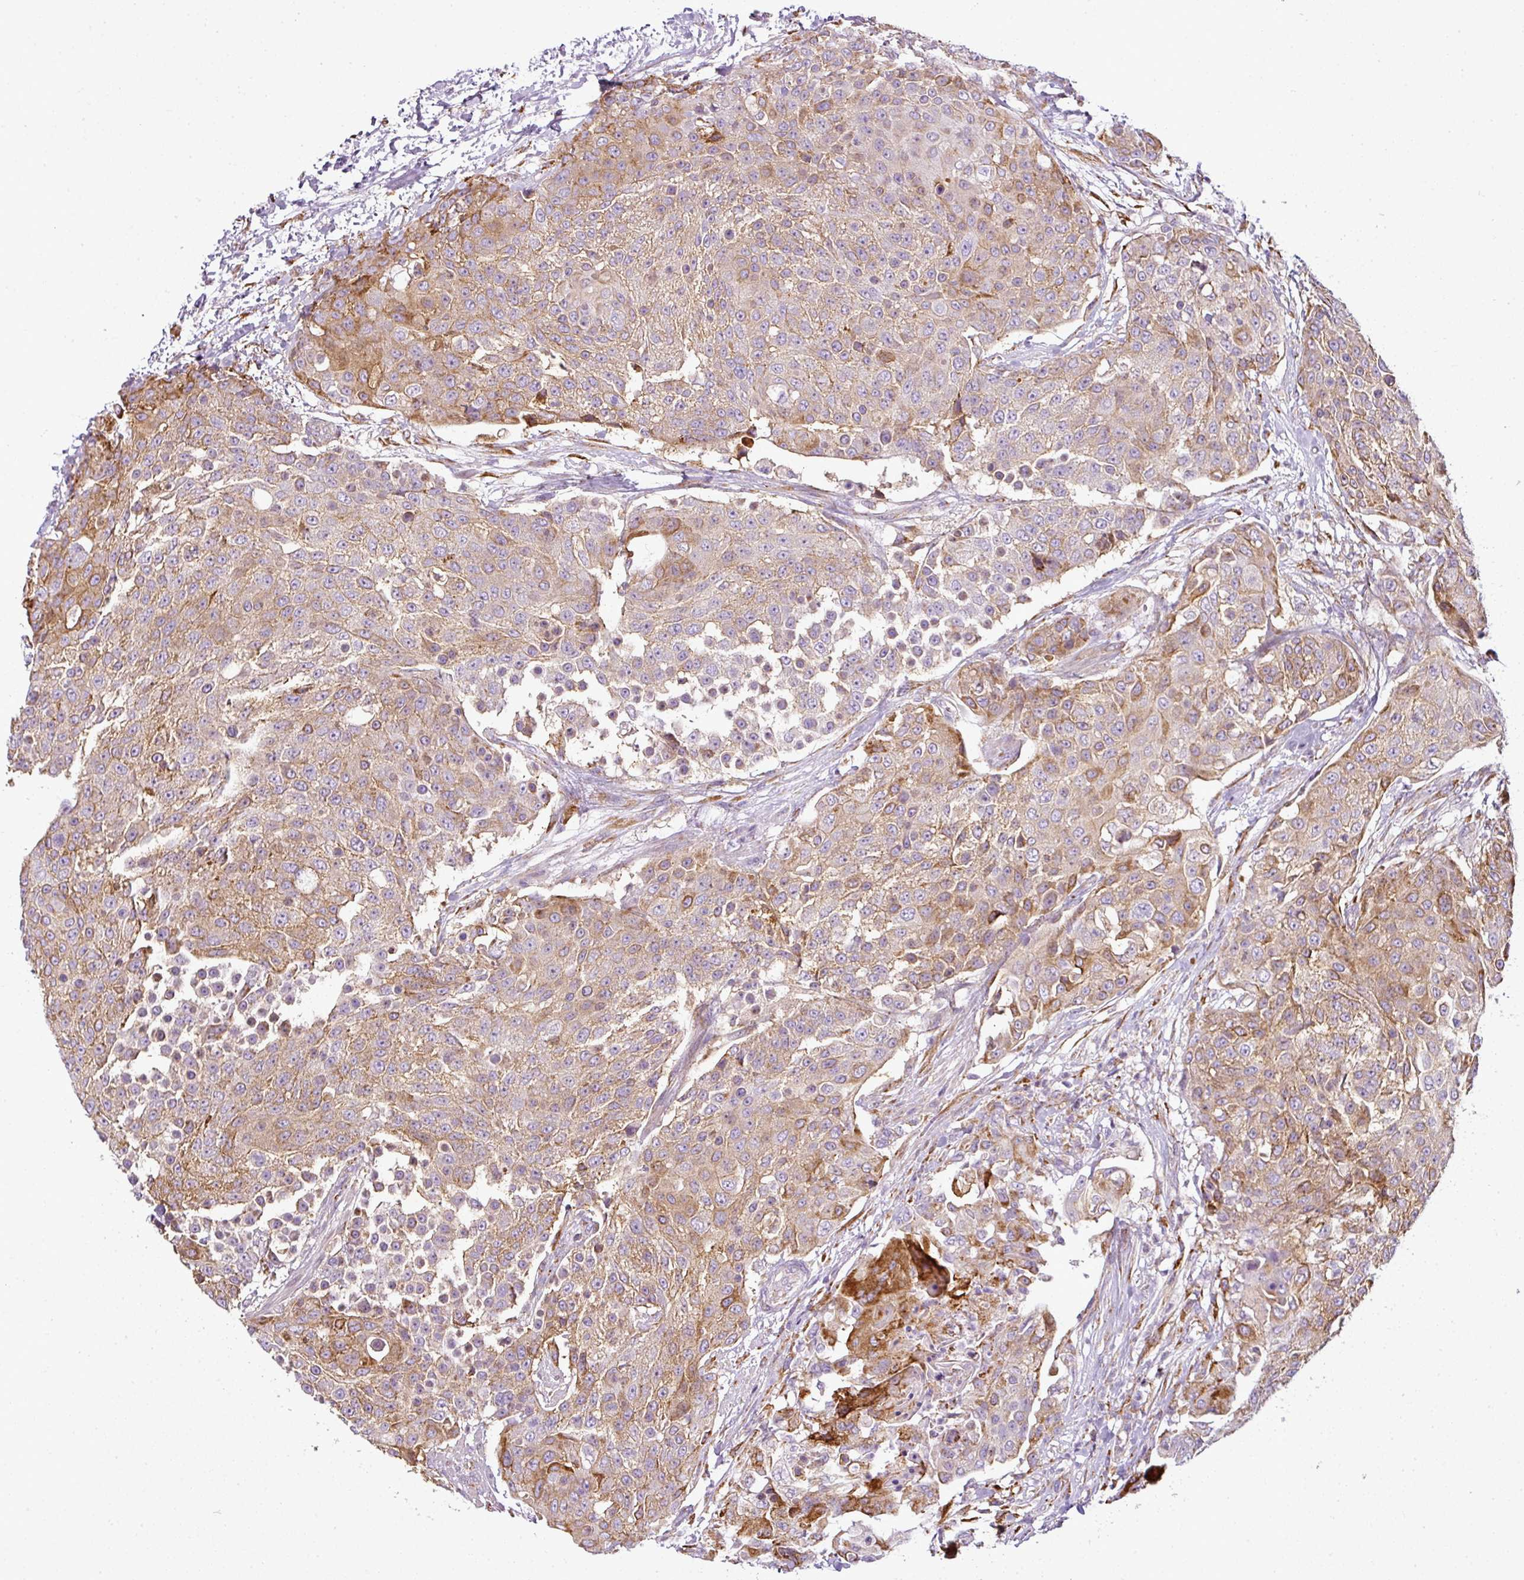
{"staining": {"intensity": "moderate", "quantity": ">75%", "location": "cytoplasmic/membranous"}, "tissue": "urothelial cancer", "cell_type": "Tumor cells", "image_type": "cancer", "snomed": [{"axis": "morphology", "description": "Urothelial carcinoma, High grade"}, {"axis": "topography", "description": "Urinary bladder"}], "caption": "A histopathology image showing moderate cytoplasmic/membranous positivity in approximately >75% of tumor cells in urothelial cancer, as visualized by brown immunohistochemical staining.", "gene": "ANKRD18A", "patient": {"sex": "female", "age": 63}}